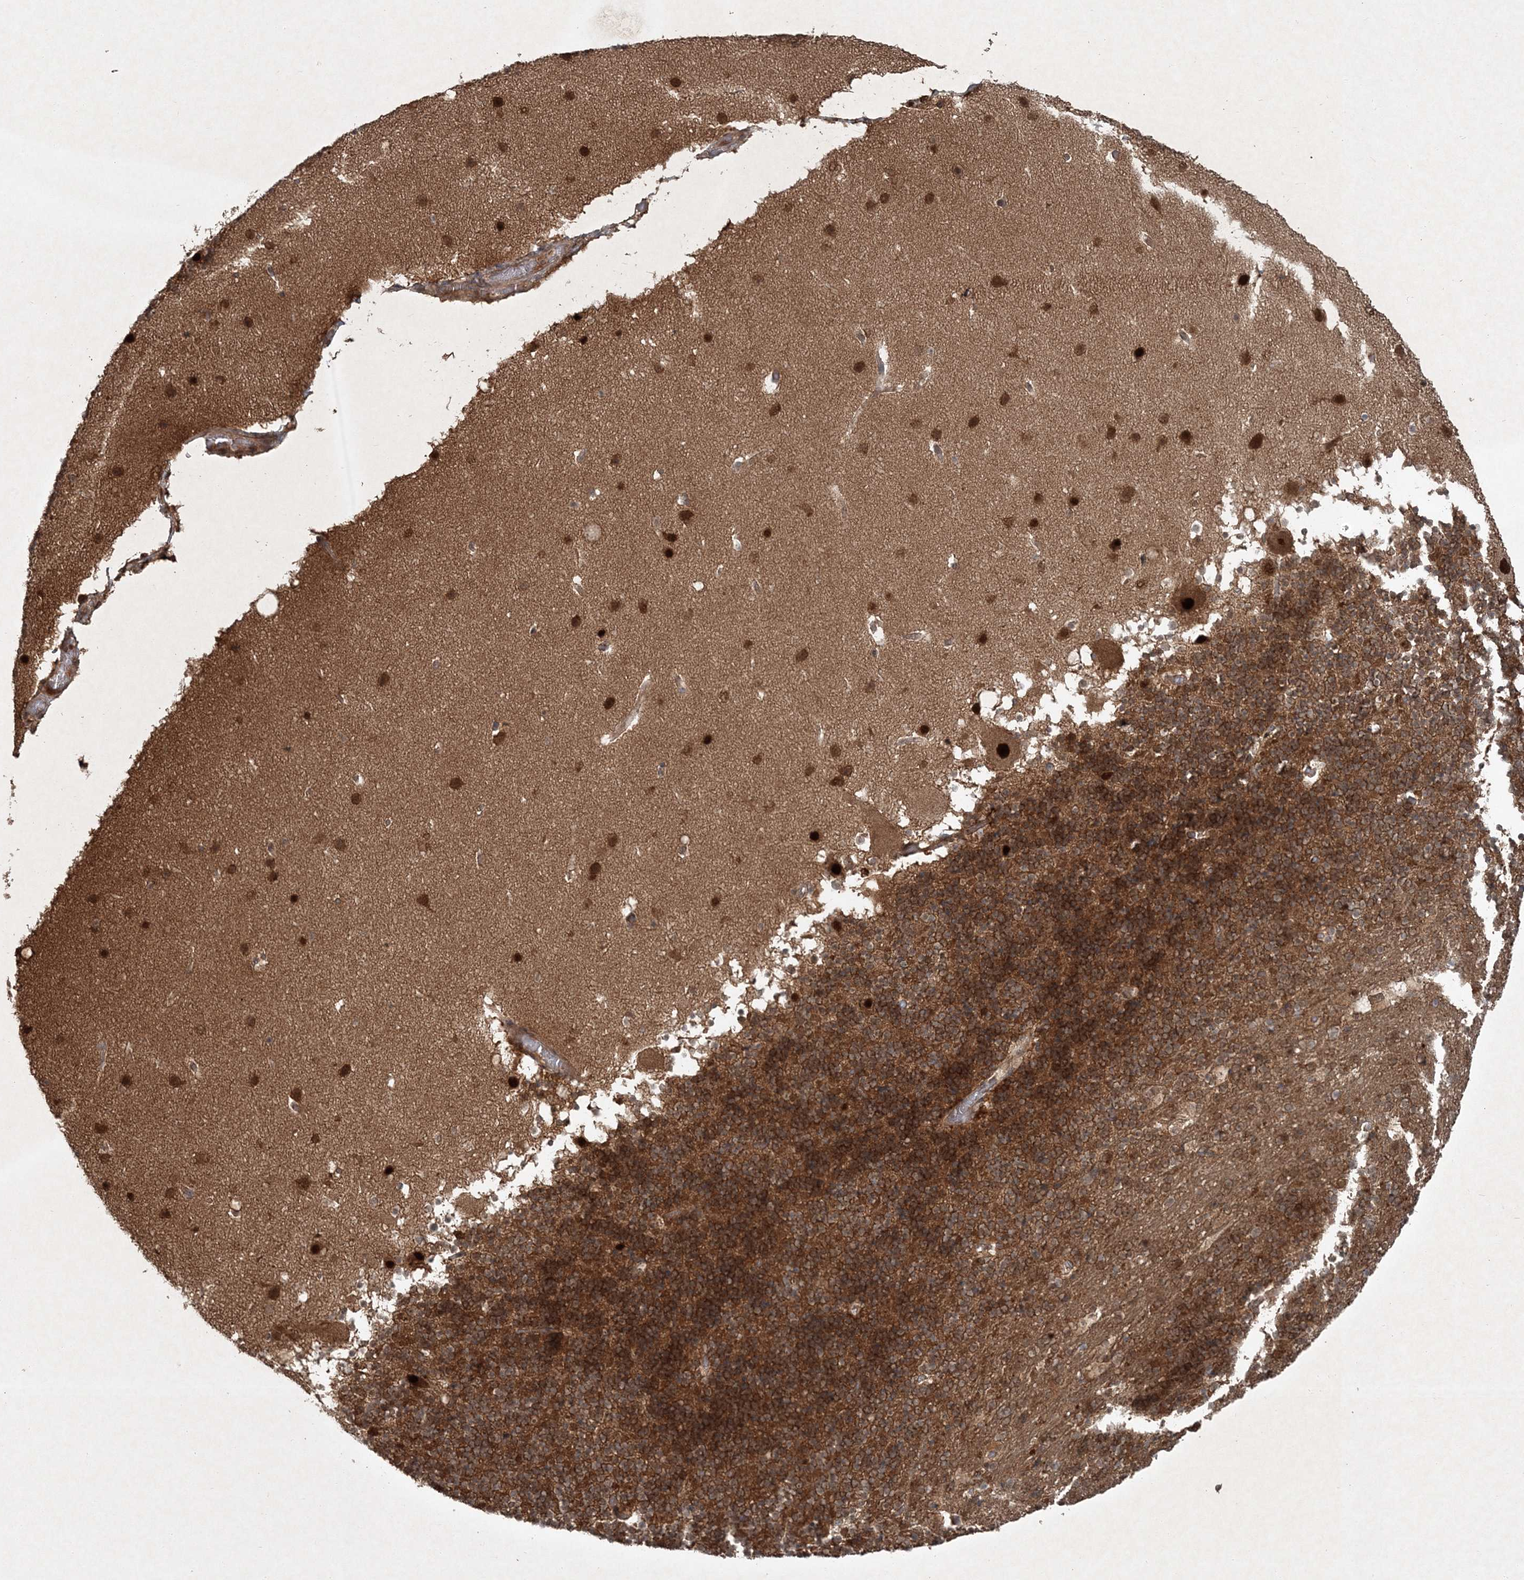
{"staining": {"intensity": "strong", "quantity": ">75%", "location": "cytoplasmic/membranous"}, "tissue": "cerebellum", "cell_type": "Cells in granular layer", "image_type": "normal", "snomed": [{"axis": "morphology", "description": "Normal tissue, NOS"}, {"axis": "topography", "description": "Cerebellum"}], "caption": "IHC image of normal human cerebellum stained for a protein (brown), which displays high levels of strong cytoplasmic/membranous positivity in approximately >75% of cells in granular layer.", "gene": "FBXL17", "patient": {"sex": "male", "age": 57}}